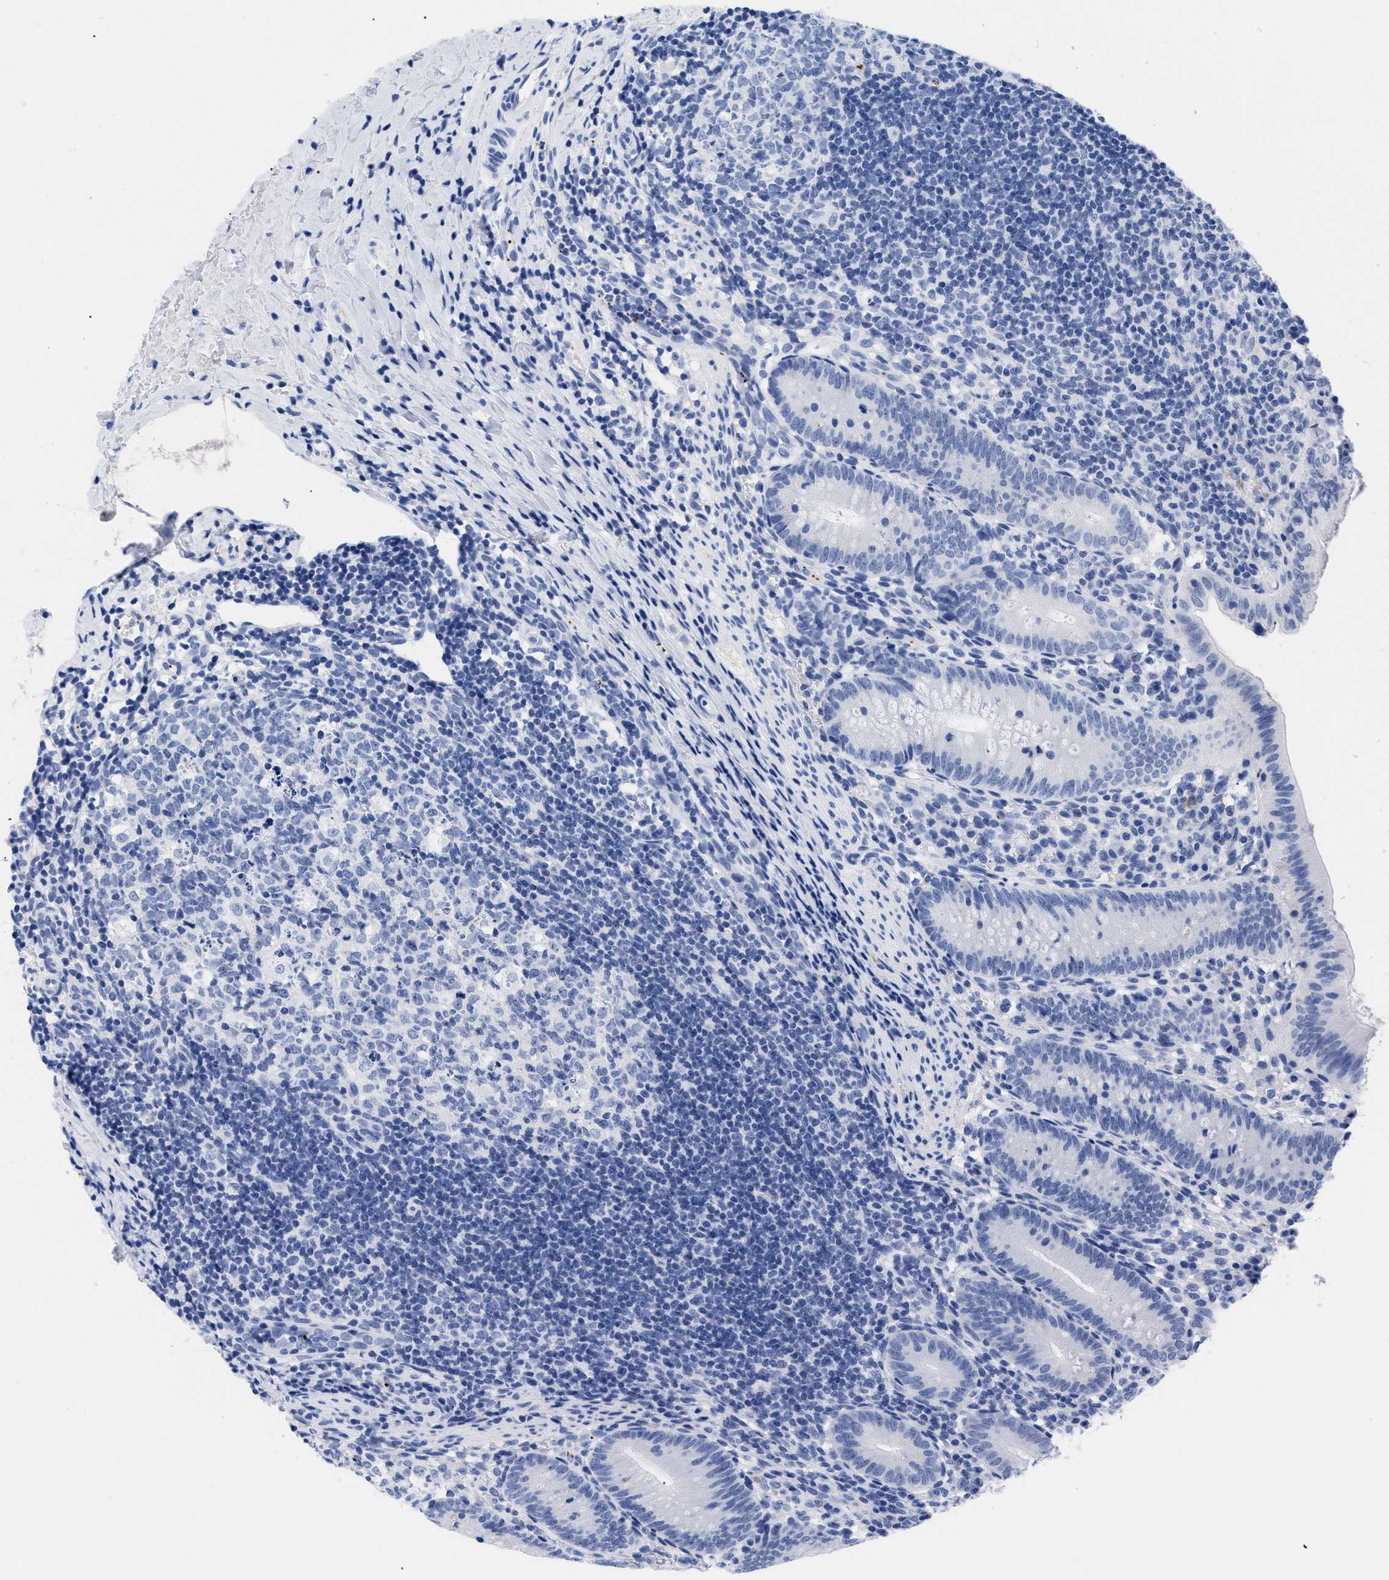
{"staining": {"intensity": "negative", "quantity": "none", "location": "none"}, "tissue": "appendix", "cell_type": "Glandular cells", "image_type": "normal", "snomed": [{"axis": "morphology", "description": "Normal tissue, NOS"}, {"axis": "topography", "description": "Appendix"}], "caption": "Immunohistochemistry image of unremarkable appendix stained for a protein (brown), which exhibits no expression in glandular cells.", "gene": "TREML1", "patient": {"sex": "male", "age": 1}}